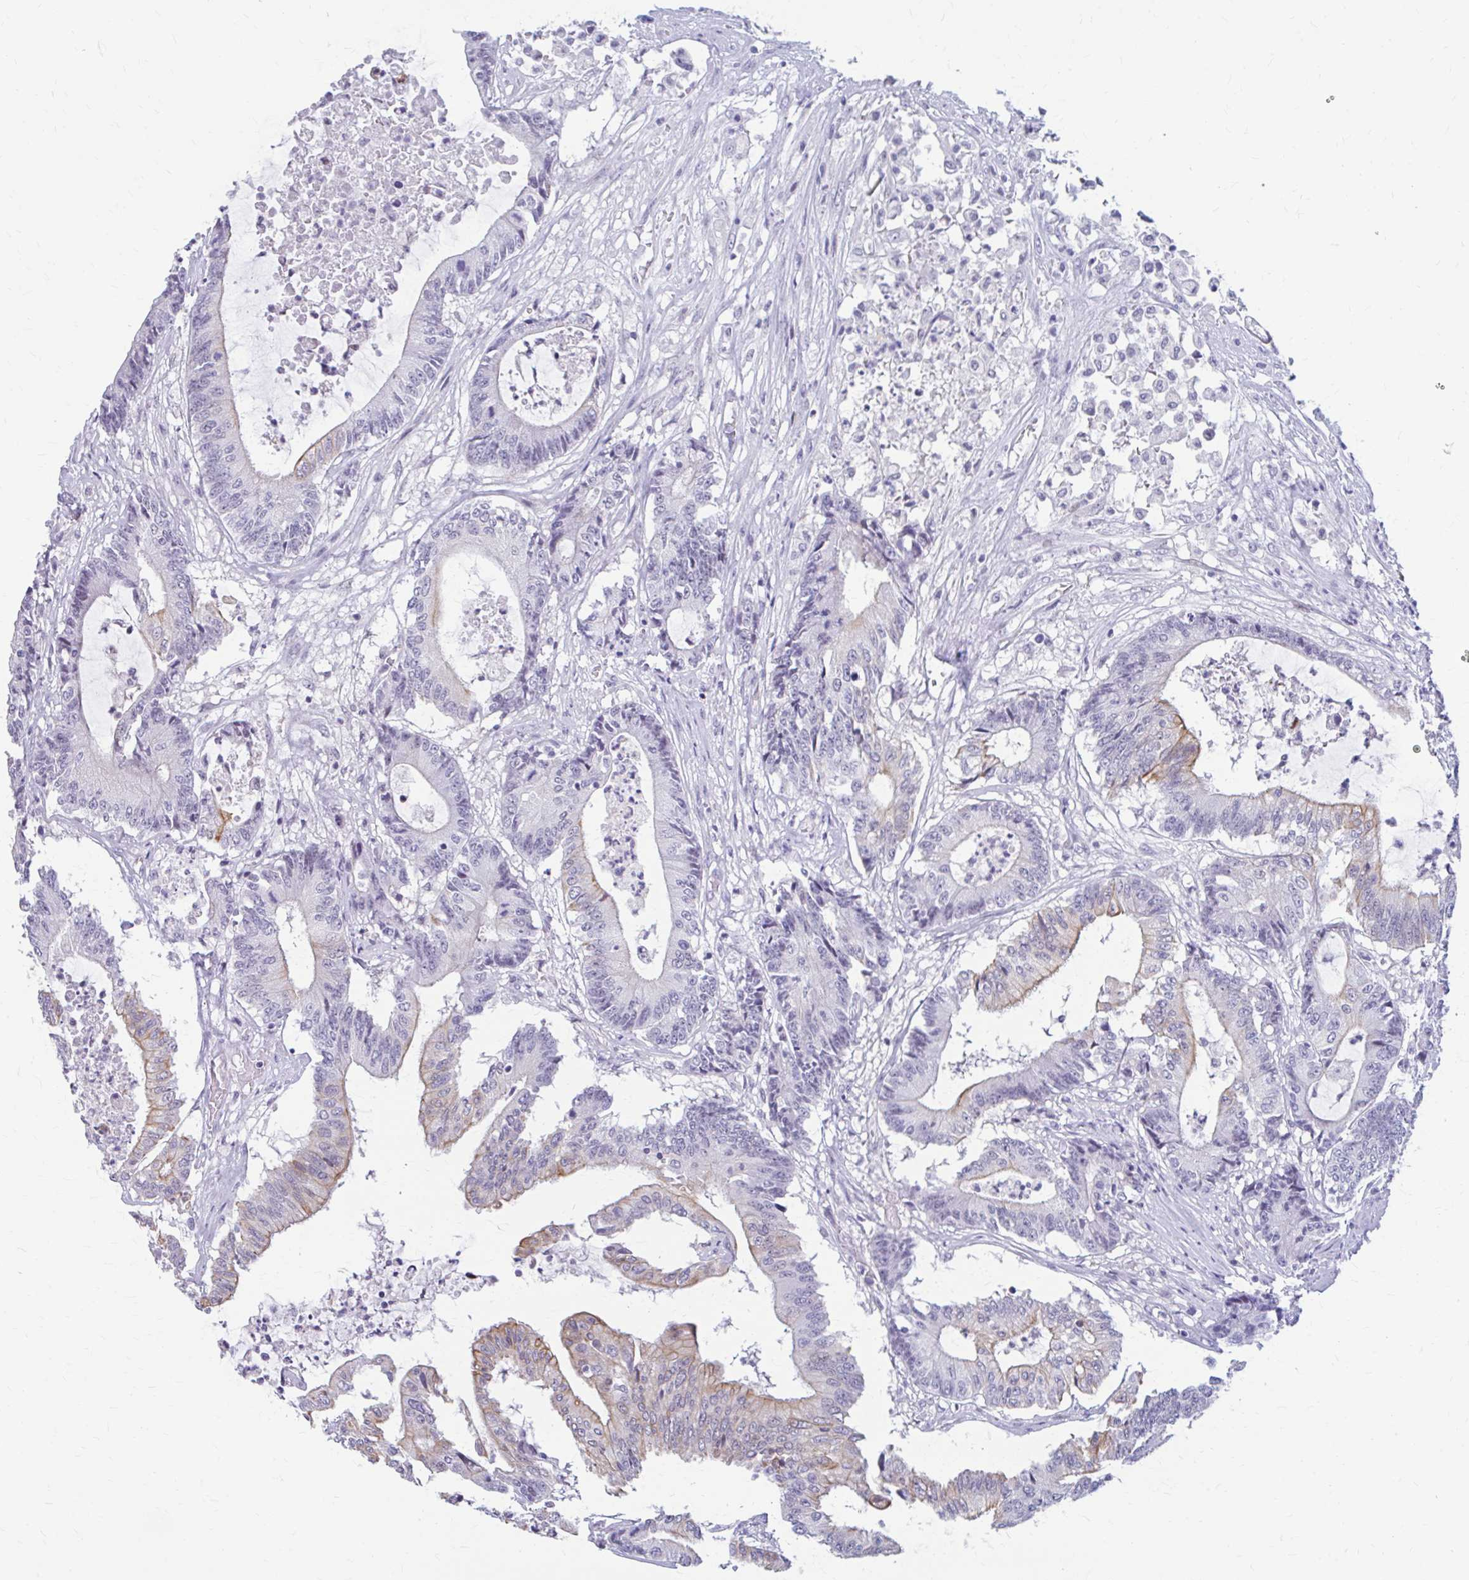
{"staining": {"intensity": "moderate", "quantity": "<25%", "location": "cytoplasmic/membranous"}, "tissue": "colorectal cancer", "cell_type": "Tumor cells", "image_type": "cancer", "snomed": [{"axis": "morphology", "description": "Adenocarcinoma, NOS"}, {"axis": "topography", "description": "Colon"}], "caption": "Tumor cells exhibit moderate cytoplasmic/membranous positivity in approximately <25% of cells in colorectal cancer (adenocarcinoma).", "gene": "RGS16", "patient": {"sex": "female", "age": 84}}